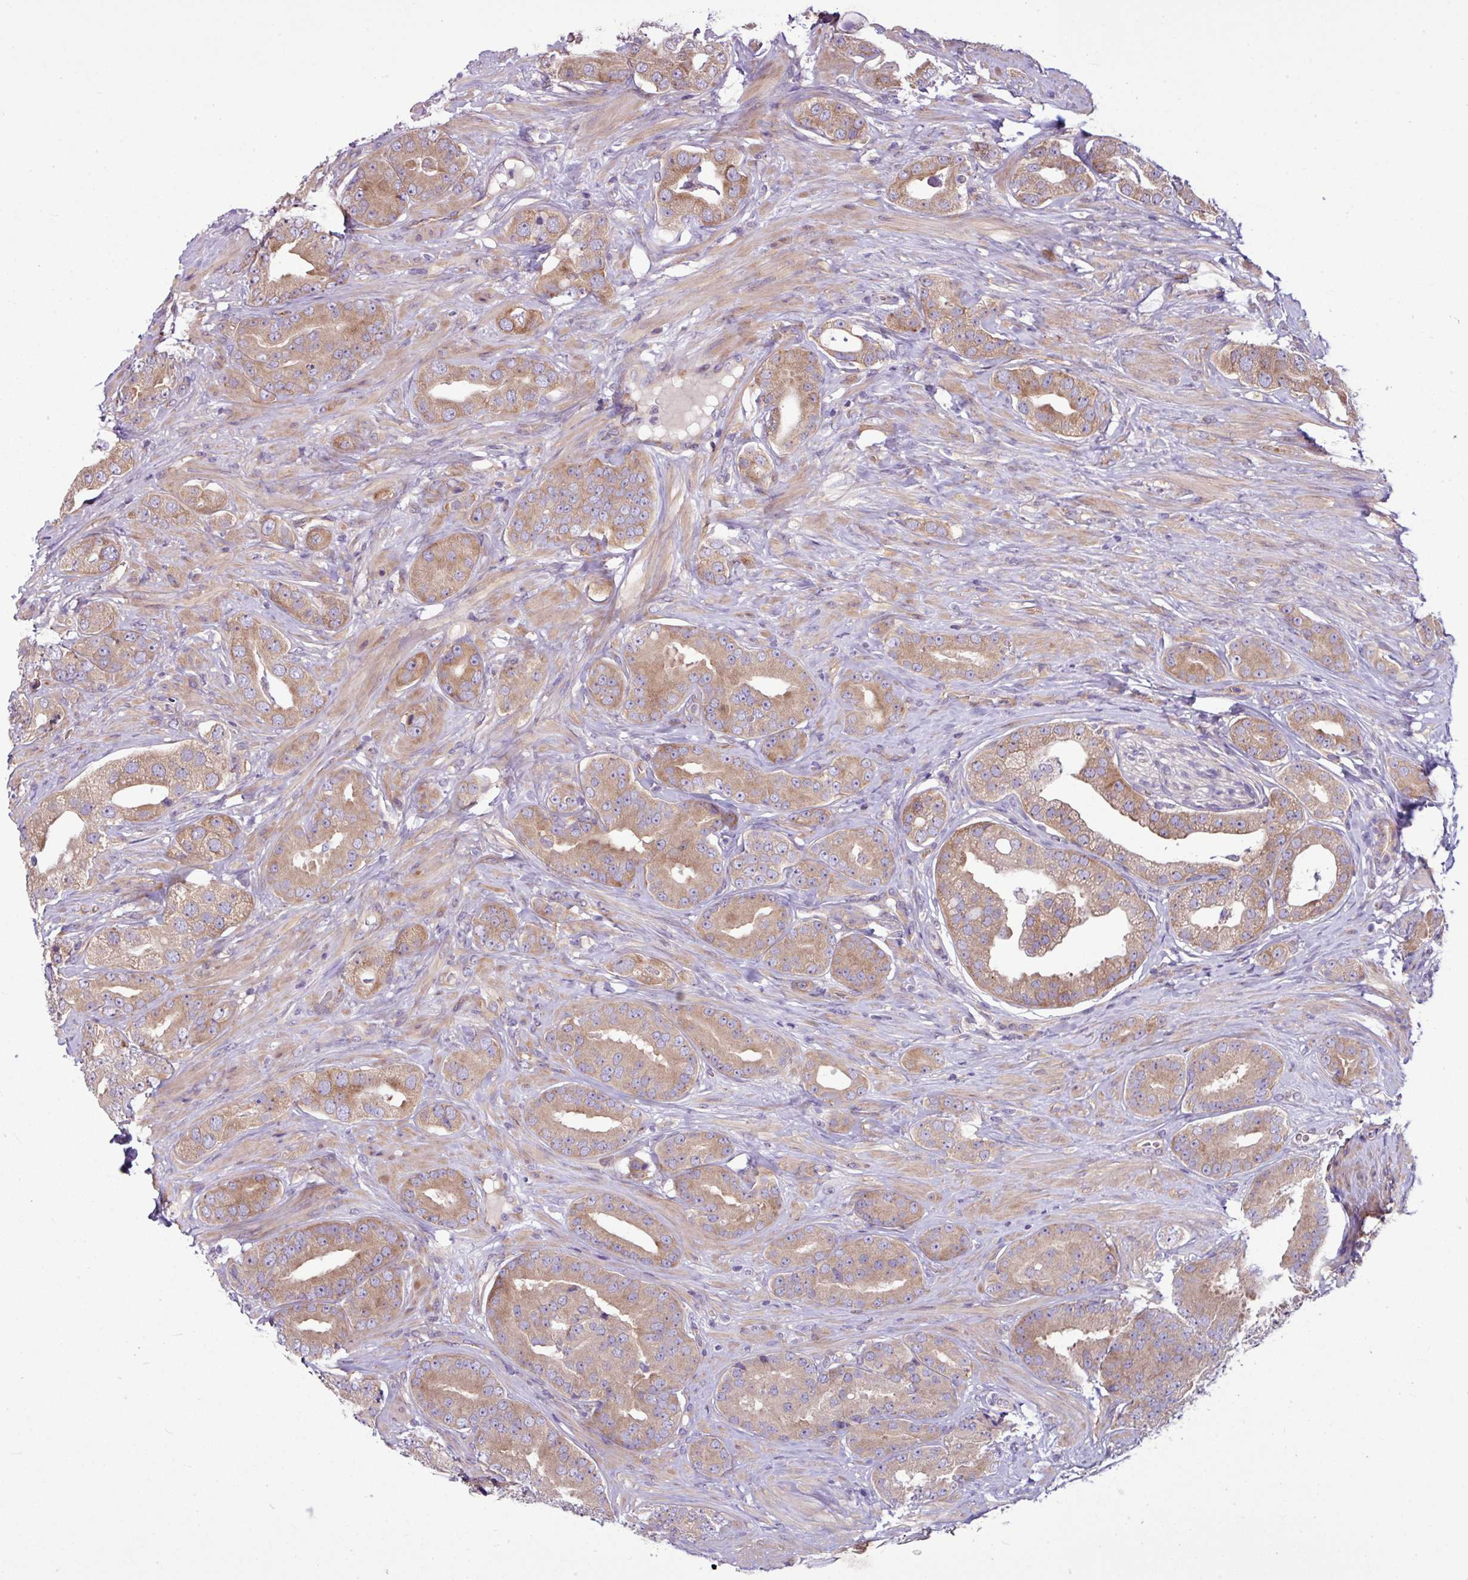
{"staining": {"intensity": "moderate", "quantity": ">75%", "location": "cytoplasmic/membranous"}, "tissue": "prostate cancer", "cell_type": "Tumor cells", "image_type": "cancer", "snomed": [{"axis": "morphology", "description": "Adenocarcinoma, High grade"}, {"axis": "topography", "description": "Prostate"}], "caption": "An immunohistochemistry (IHC) photomicrograph of neoplastic tissue is shown. Protein staining in brown highlights moderate cytoplasmic/membranous positivity in prostate cancer (adenocarcinoma (high-grade)) within tumor cells.", "gene": "MROH2A", "patient": {"sex": "male", "age": 63}}